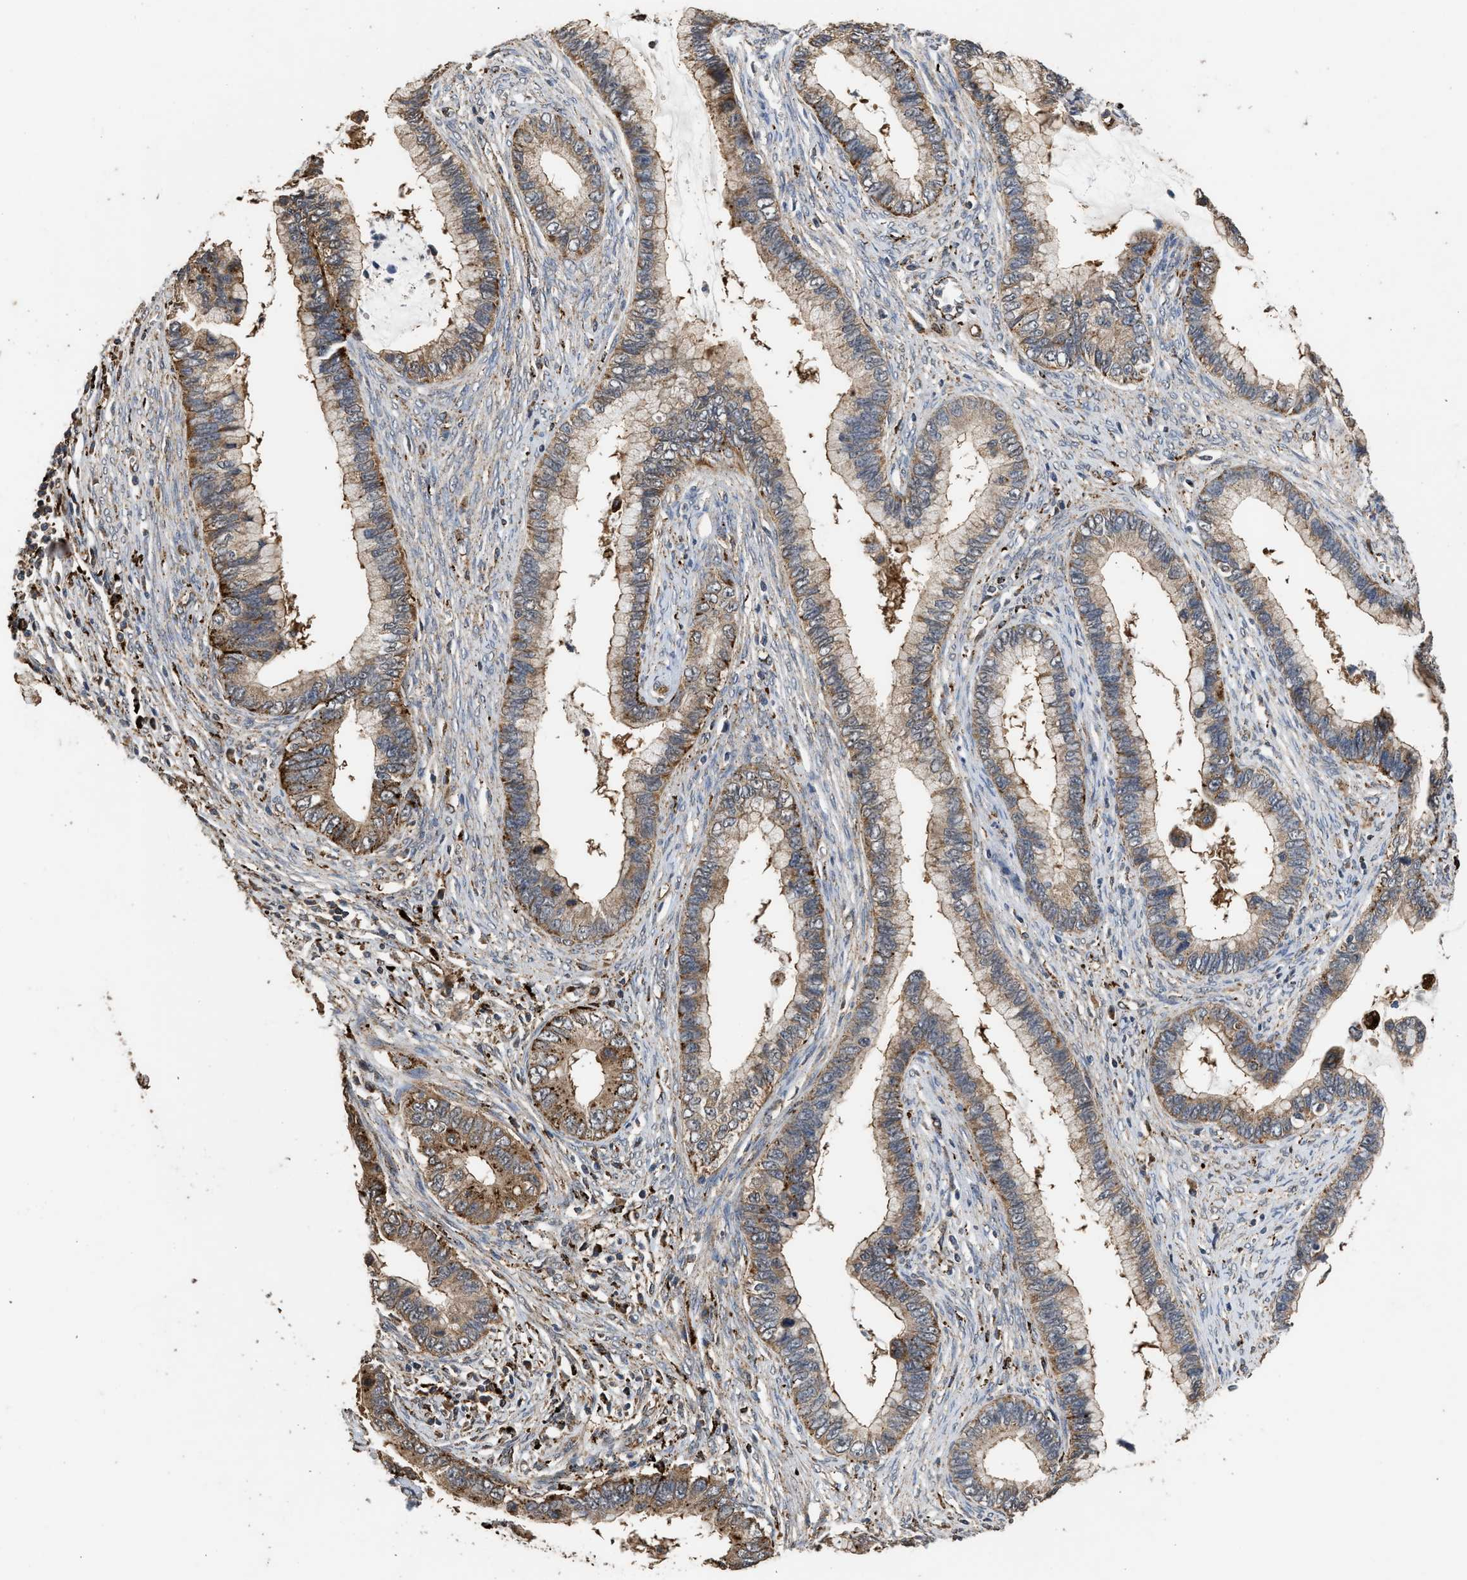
{"staining": {"intensity": "moderate", "quantity": ">75%", "location": "cytoplasmic/membranous"}, "tissue": "cervical cancer", "cell_type": "Tumor cells", "image_type": "cancer", "snomed": [{"axis": "morphology", "description": "Adenocarcinoma, NOS"}, {"axis": "topography", "description": "Cervix"}], "caption": "Cervical adenocarcinoma stained for a protein shows moderate cytoplasmic/membranous positivity in tumor cells. (brown staining indicates protein expression, while blue staining denotes nuclei).", "gene": "CTSV", "patient": {"sex": "female", "age": 44}}